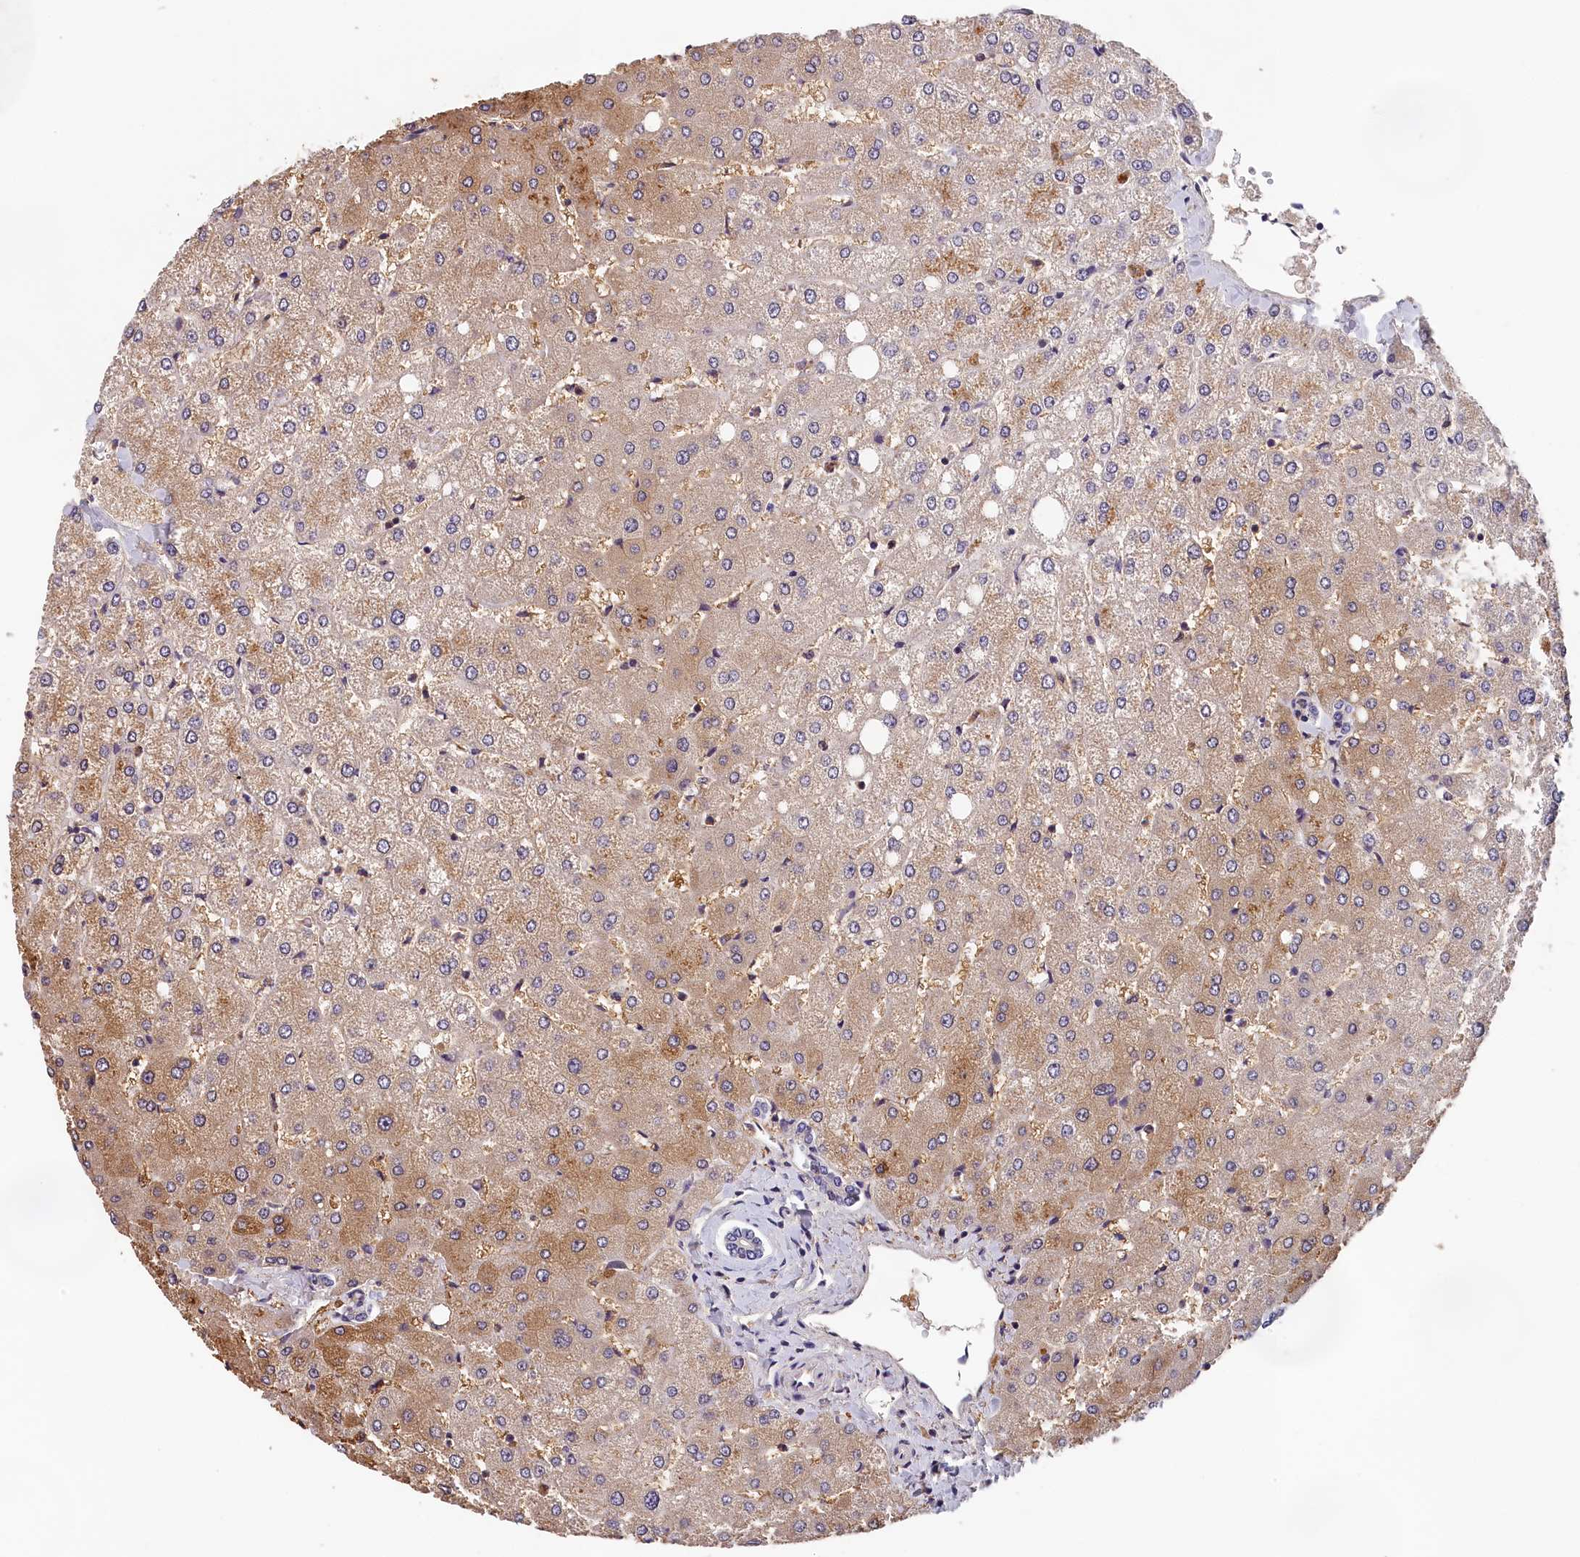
{"staining": {"intensity": "negative", "quantity": "none", "location": "none"}, "tissue": "liver", "cell_type": "Cholangiocytes", "image_type": "normal", "snomed": [{"axis": "morphology", "description": "Normal tissue, NOS"}, {"axis": "topography", "description": "Liver"}], "caption": "IHC of unremarkable liver demonstrates no staining in cholangiocytes.", "gene": "TMEM116", "patient": {"sex": "female", "age": 54}}